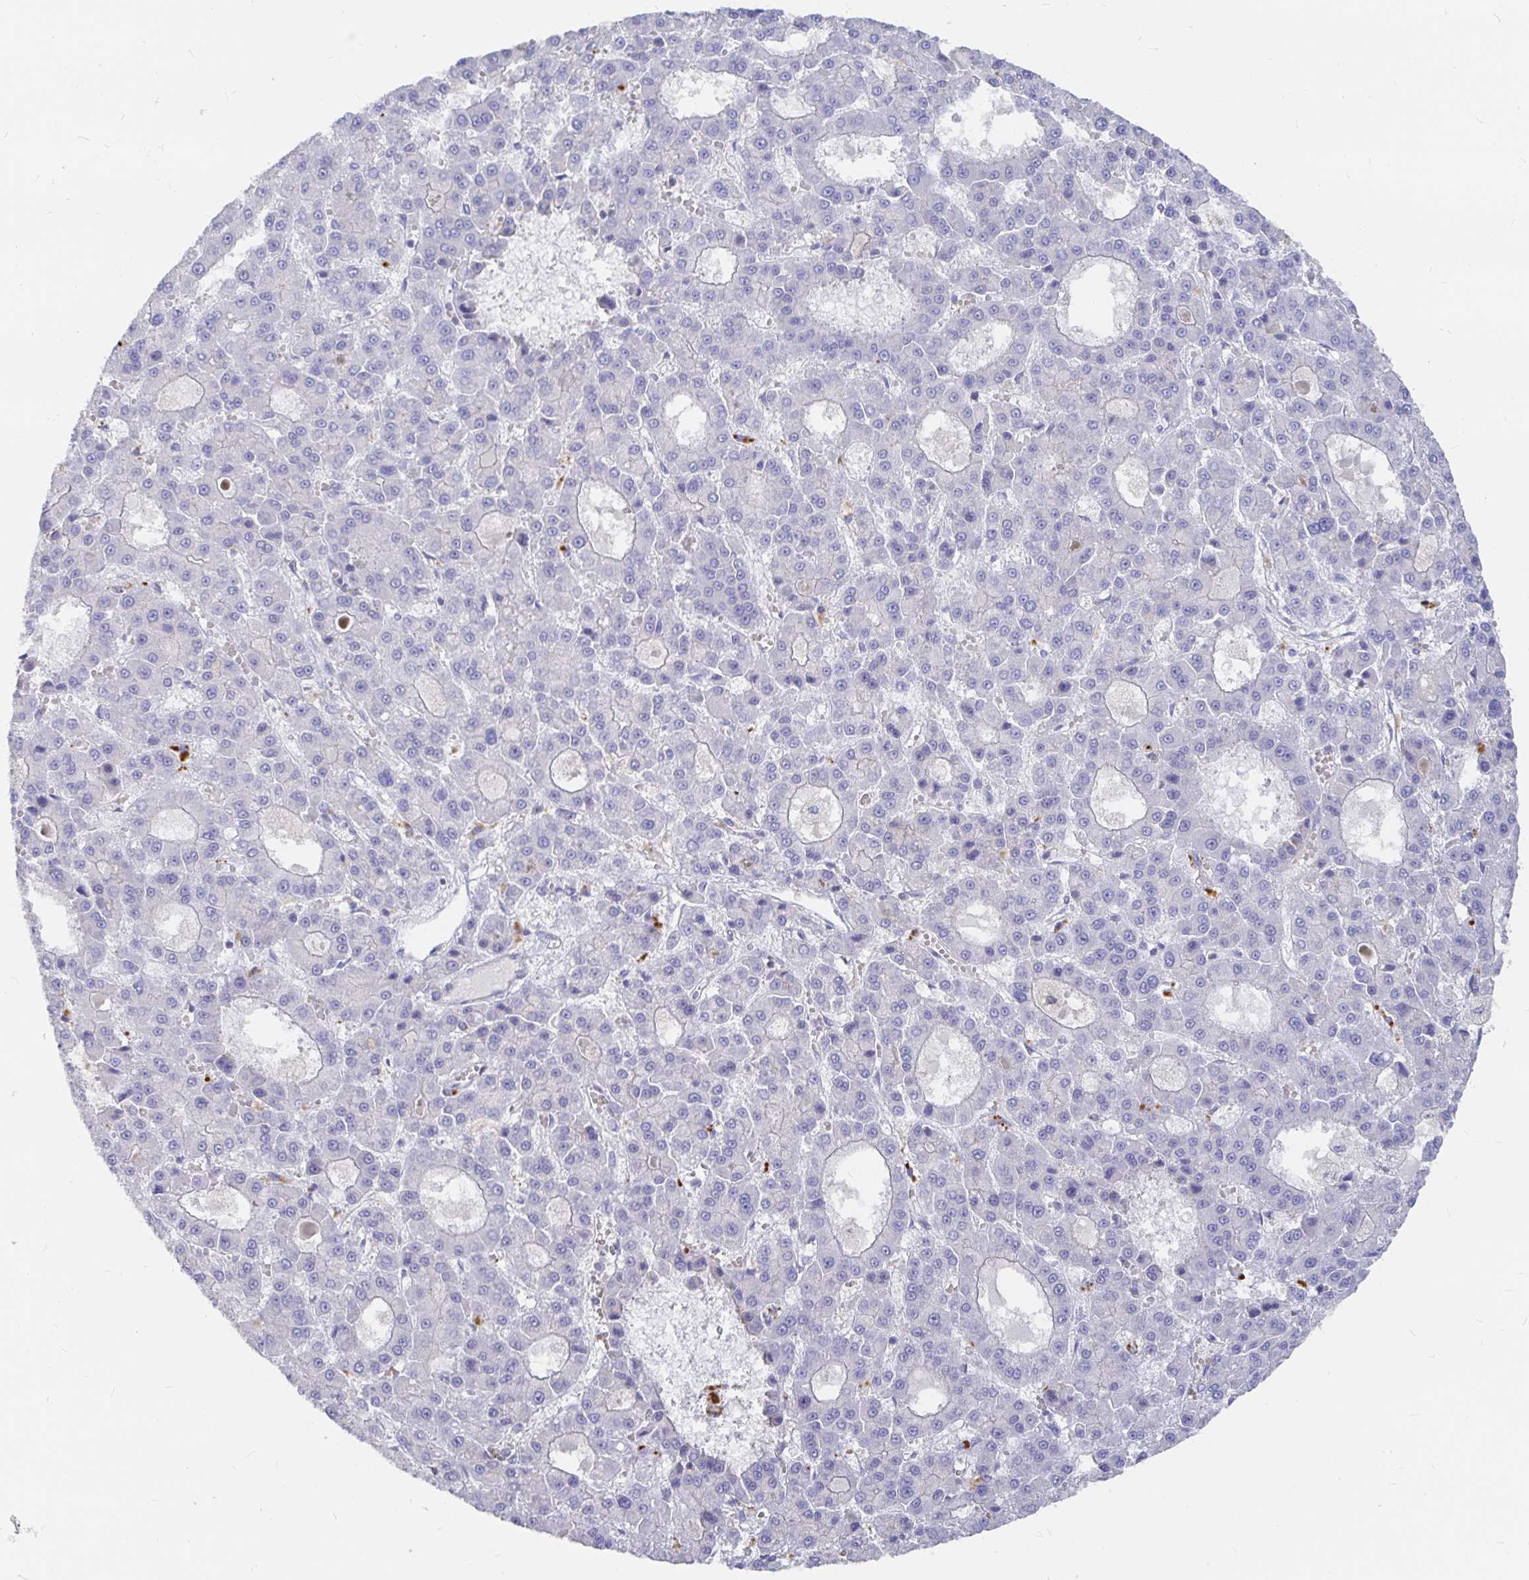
{"staining": {"intensity": "negative", "quantity": "none", "location": "none"}, "tissue": "liver cancer", "cell_type": "Tumor cells", "image_type": "cancer", "snomed": [{"axis": "morphology", "description": "Carcinoma, Hepatocellular, NOS"}, {"axis": "topography", "description": "Liver"}], "caption": "A high-resolution histopathology image shows immunohistochemistry staining of liver cancer, which displays no significant expression in tumor cells.", "gene": "KCTD19", "patient": {"sex": "male", "age": 70}}